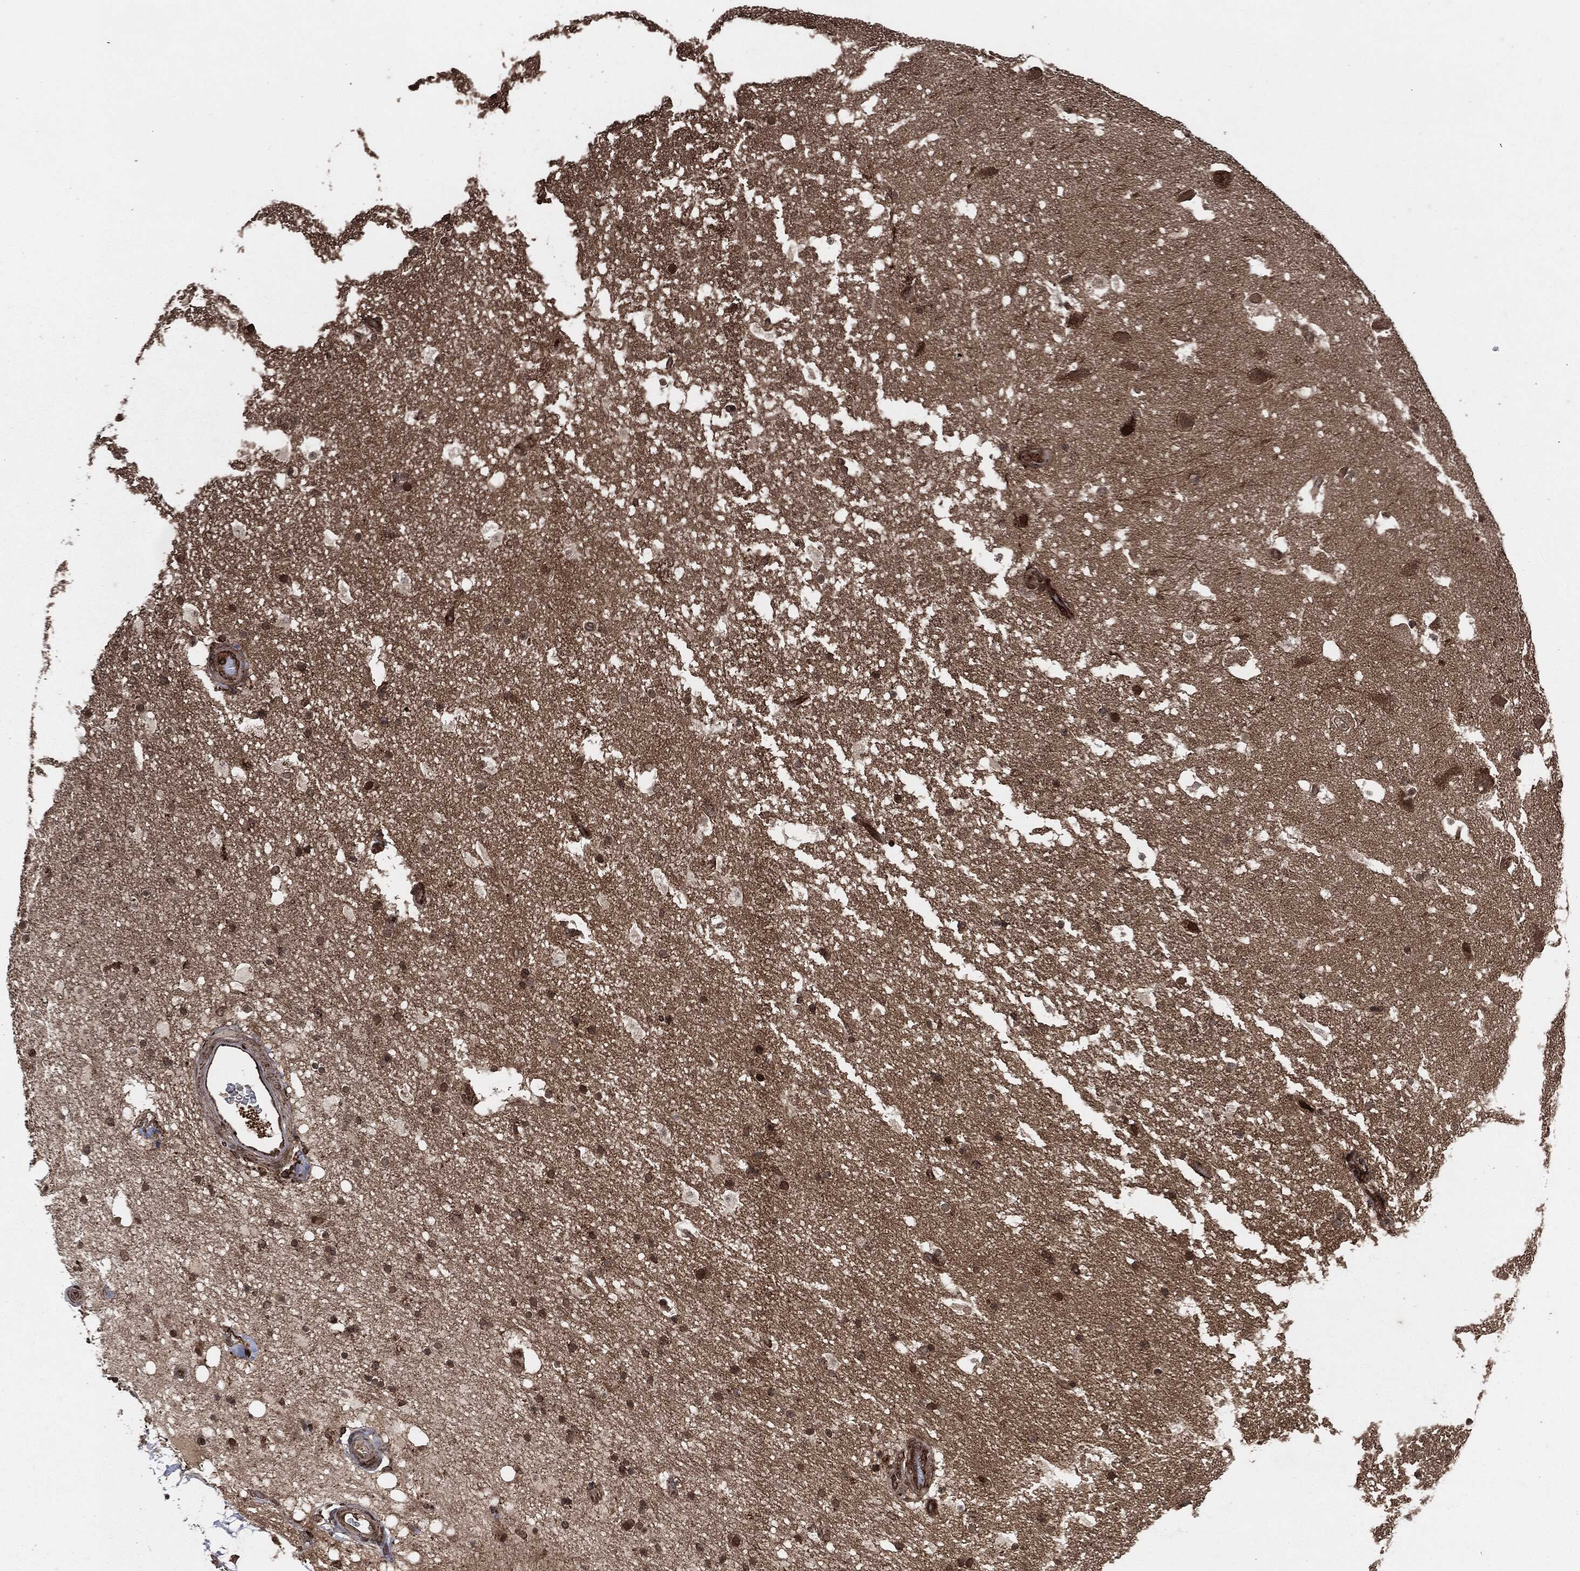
{"staining": {"intensity": "moderate", "quantity": "25%-75%", "location": "cytoplasmic/membranous"}, "tissue": "hippocampus", "cell_type": "Glial cells", "image_type": "normal", "snomed": [{"axis": "morphology", "description": "Normal tissue, NOS"}, {"axis": "topography", "description": "Hippocampus"}], "caption": "This histopathology image displays immunohistochemistry (IHC) staining of benign hippocampus, with medium moderate cytoplasmic/membranous positivity in about 25%-75% of glial cells.", "gene": "IFIT1", "patient": {"sex": "male", "age": 51}}